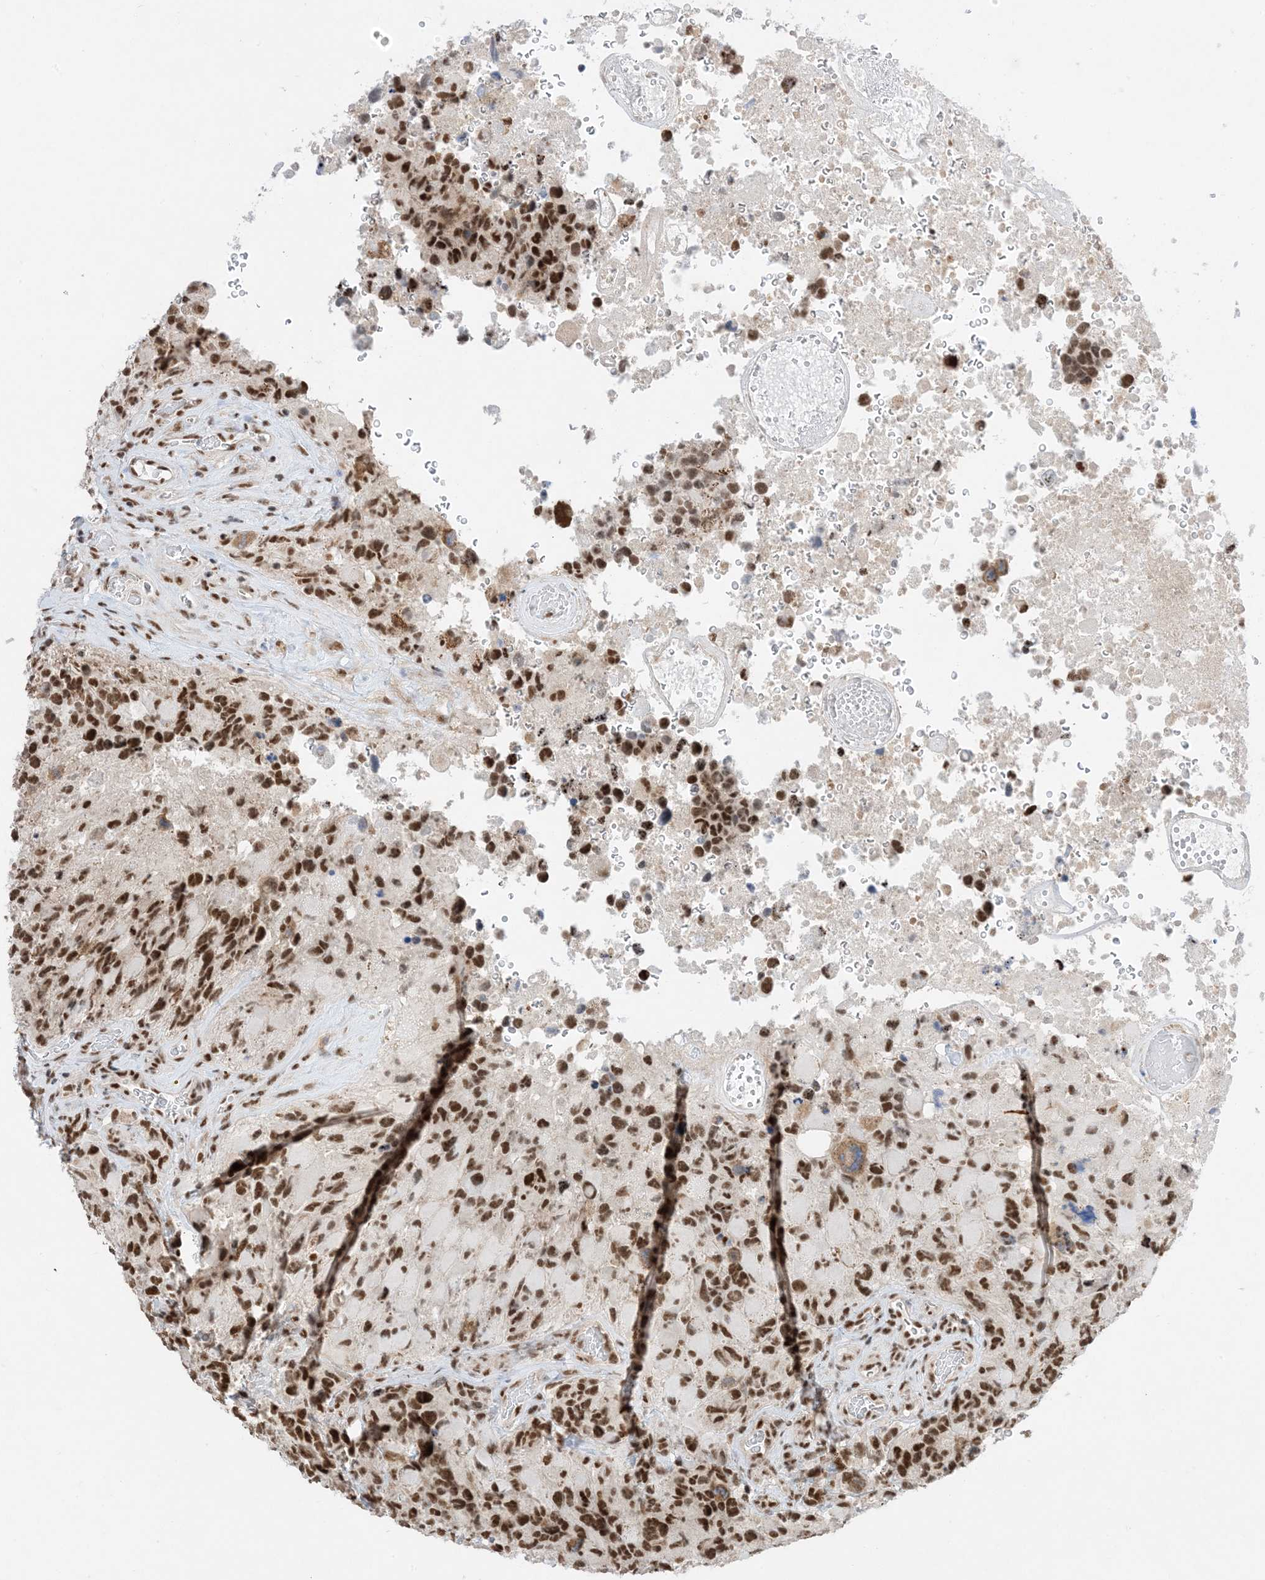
{"staining": {"intensity": "strong", "quantity": ">75%", "location": "nuclear"}, "tissue": "glioma", "cell_type": "Tumor cells", "image_type": "cancer", "snomed": [{"axis": "morphology", "description": "Glioma, malignant, High grade"}, {"axis": "topography", "description": "Brain"}], "caption": "Protein staining of malignant glioma (high-grade) tissue exhibits strong nuclear expression in about >75% of tumor cells.", "gene": "SF3A3", "patient": {"sex": "male", "age": 69}}